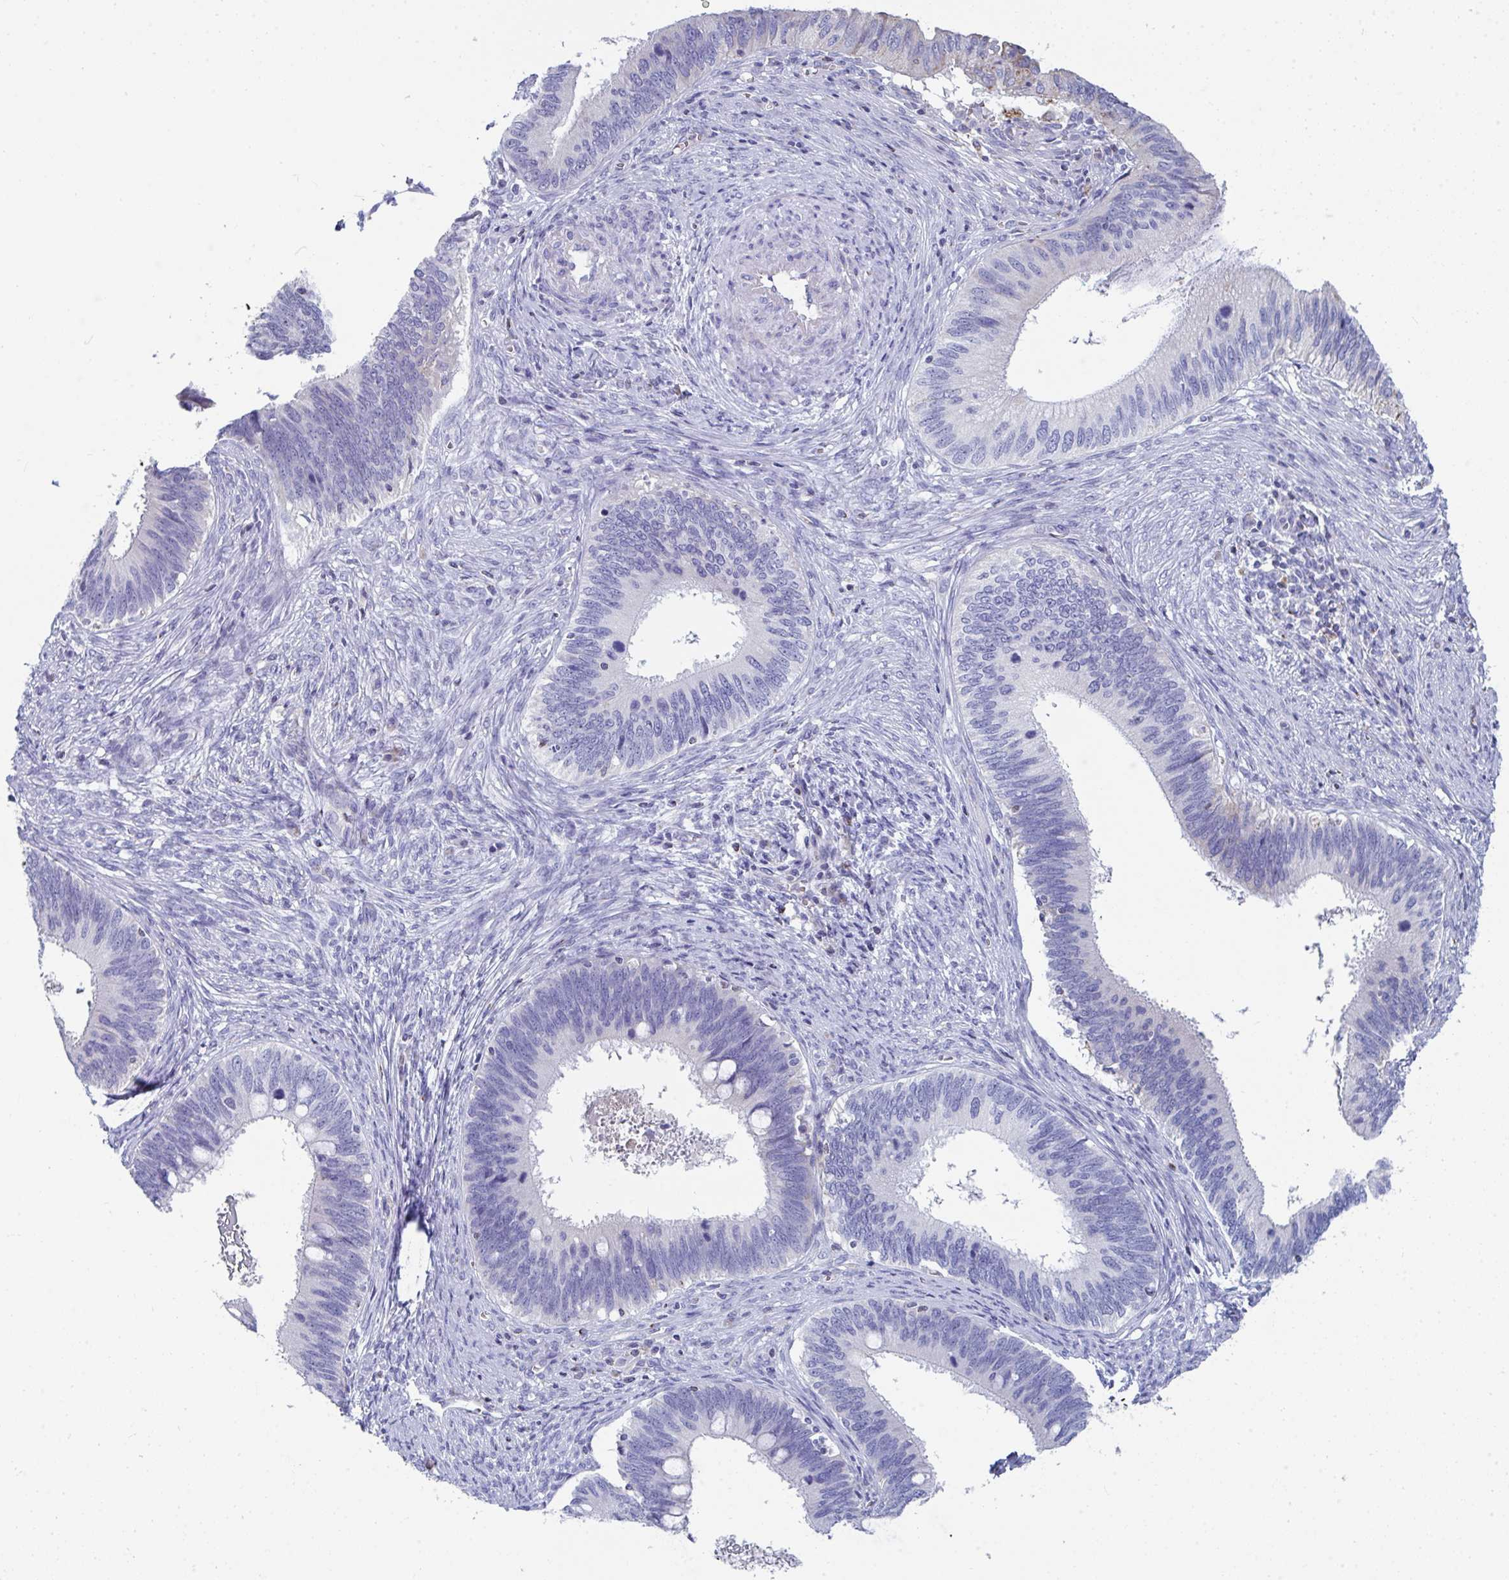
{"staining": {"intensity": "negative", "quantity": "none", "location": "none"}, "tissue": "cervical cancer", "cell_type": "Tumor cells", "image_type": "cancer", "snomed": [{"axis": "morphology", "description": "Adenocarcinoma, NOS"}, {"axis": "topography", "description": "Cervix"}], "caption": "Cervical cancer was stained to show a protein in brown. There is no significant expression in tumor cells.", "gene": "MGAM2", "patient": {"sex": "female", "age": 42}}